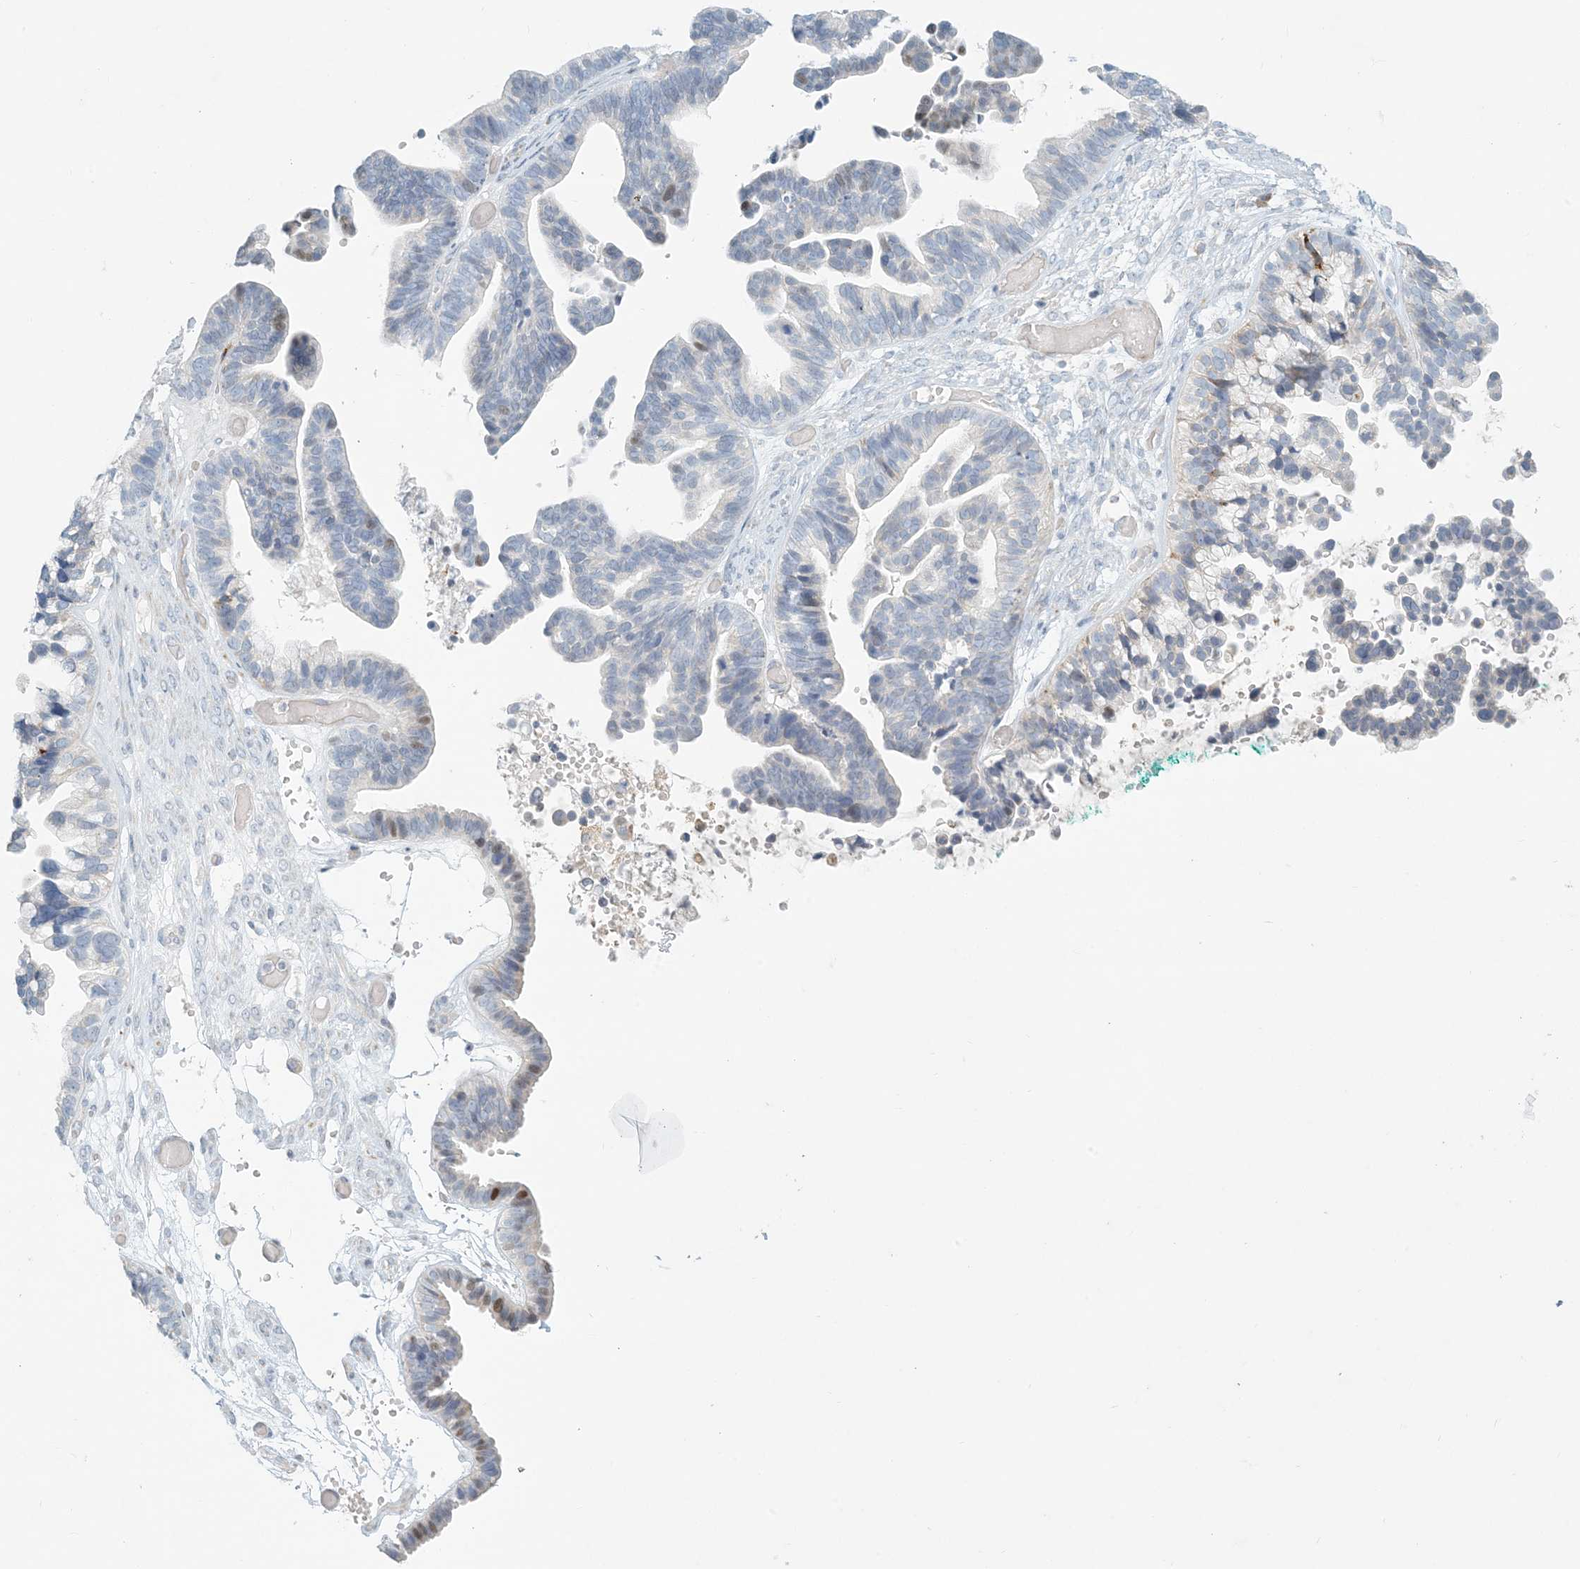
{"staining": {"intensity": "weak", "quantity": "<25%", "location": "cytoplasmic/membranous,nuclear"}, "tissue": "ovarian cancer", "cell_type": "Tumor cells", "image_type": "cancer", "snomed": [{"axis": "morphology", "description": "Cystadenocarcinoma, serous, NOS"}, {"axis": "topography", "description": "Ovary"}], "caption": "Ovarian serous cystadenocarcinoma stained for a protein using immunohistochemistry (IHC) exhibits no expression tumor cells.", "gene": "ZNF385D", "patient": {"sex": "female", "age": 56}}